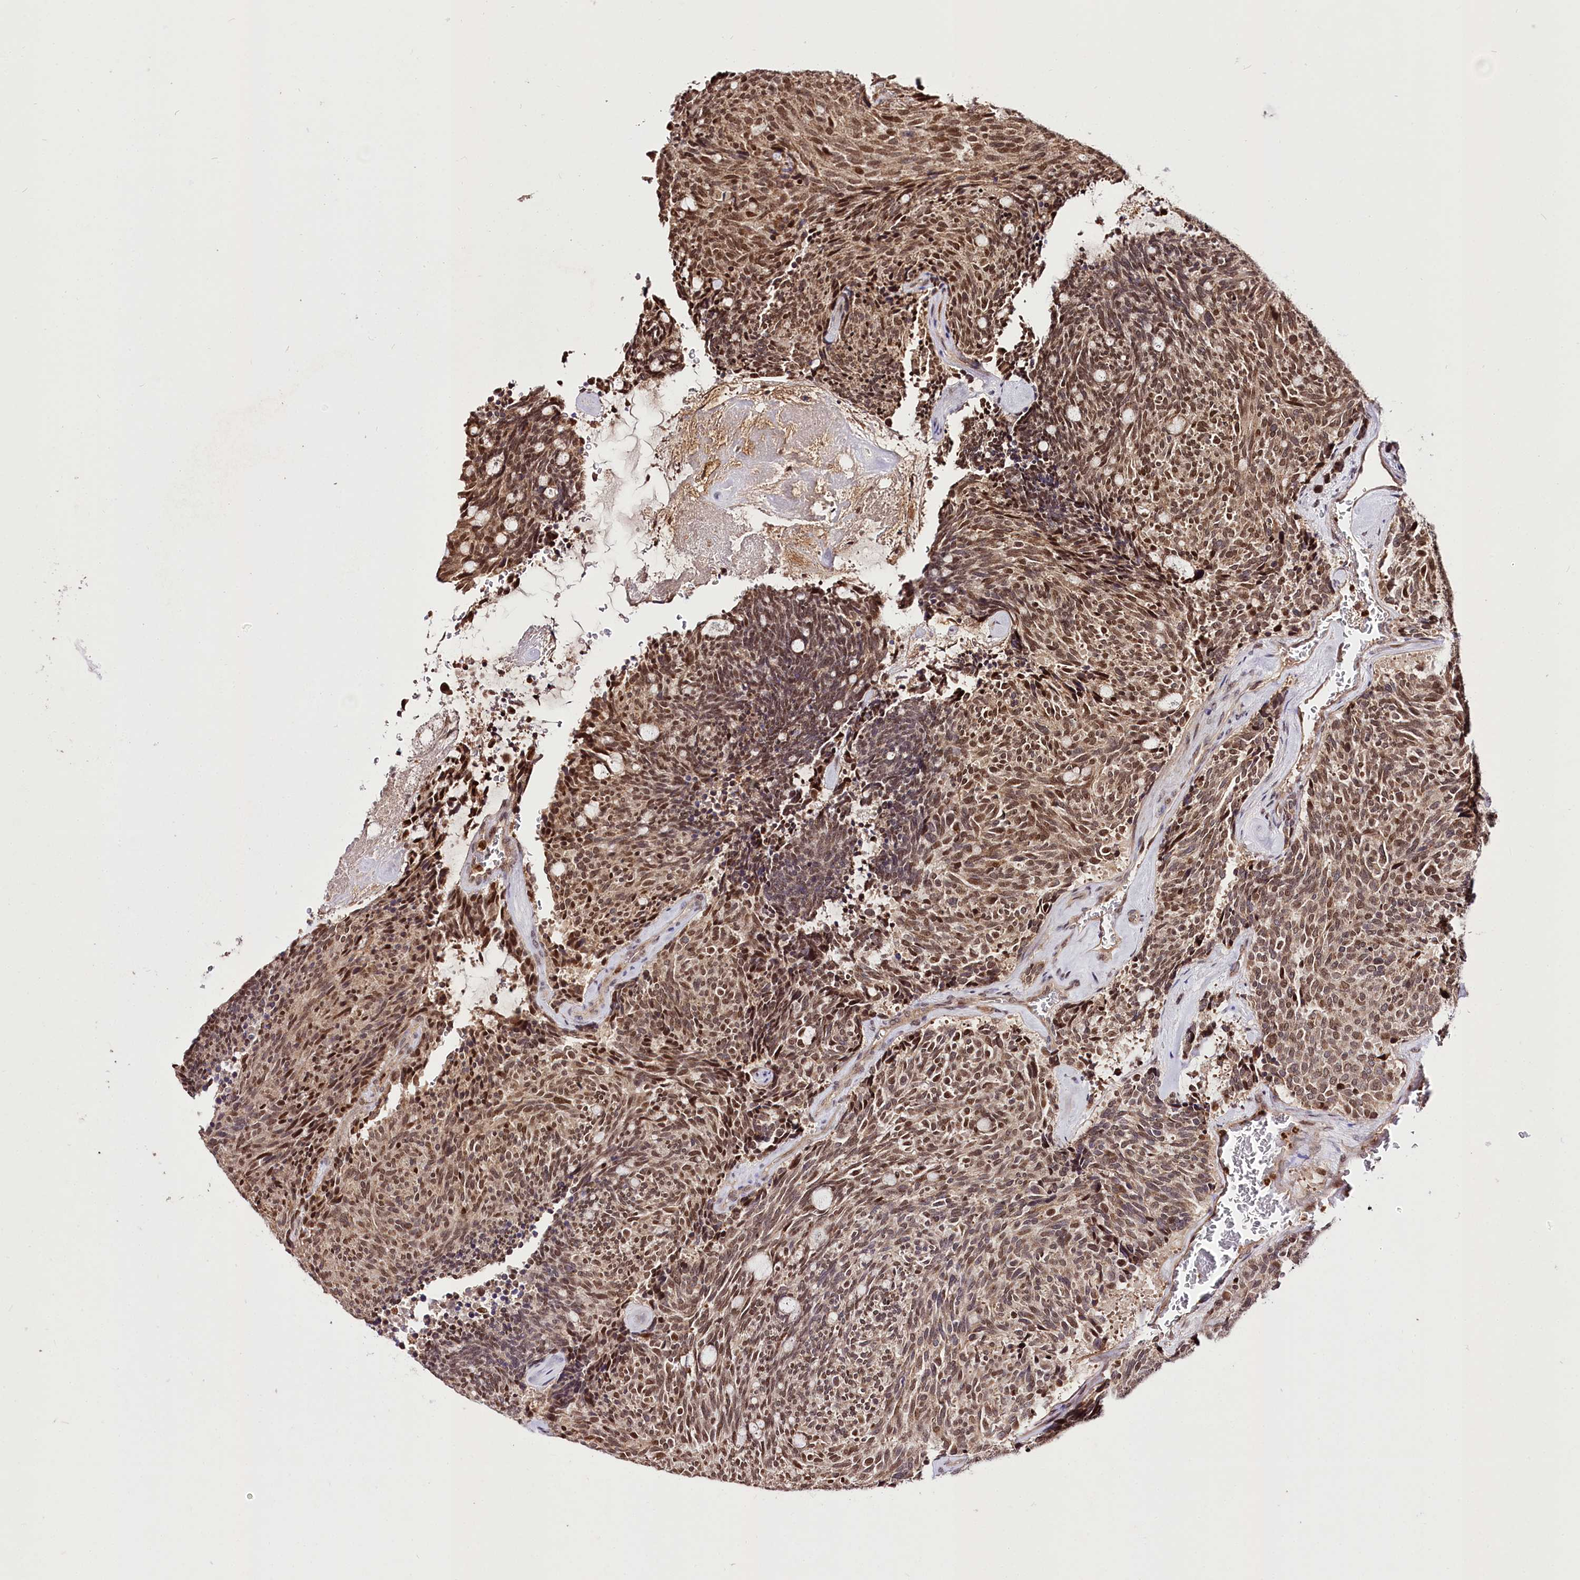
{"staining": {"intensity": "moderate", "quantity": ">75%", "location": "nuclear"}, "tissue": "carcinoid", "cell_type": "Tumor cells", "image_type": "cancer", "snomed": [{"axis": "morphology", "description": "Carcinoid, malignant, NOS"}, {"axis": "topography", "description": "Pancreas"}], "caption": "Carcinoid (malignant) stained with DAB (3,3'-diaminobenzidine) IHC reveals medium levels of moderate nuclear staining in approximately >75% of tumor cells.", "gene": "GNL3L", "patient": {"sex": "female", "age": 54}}